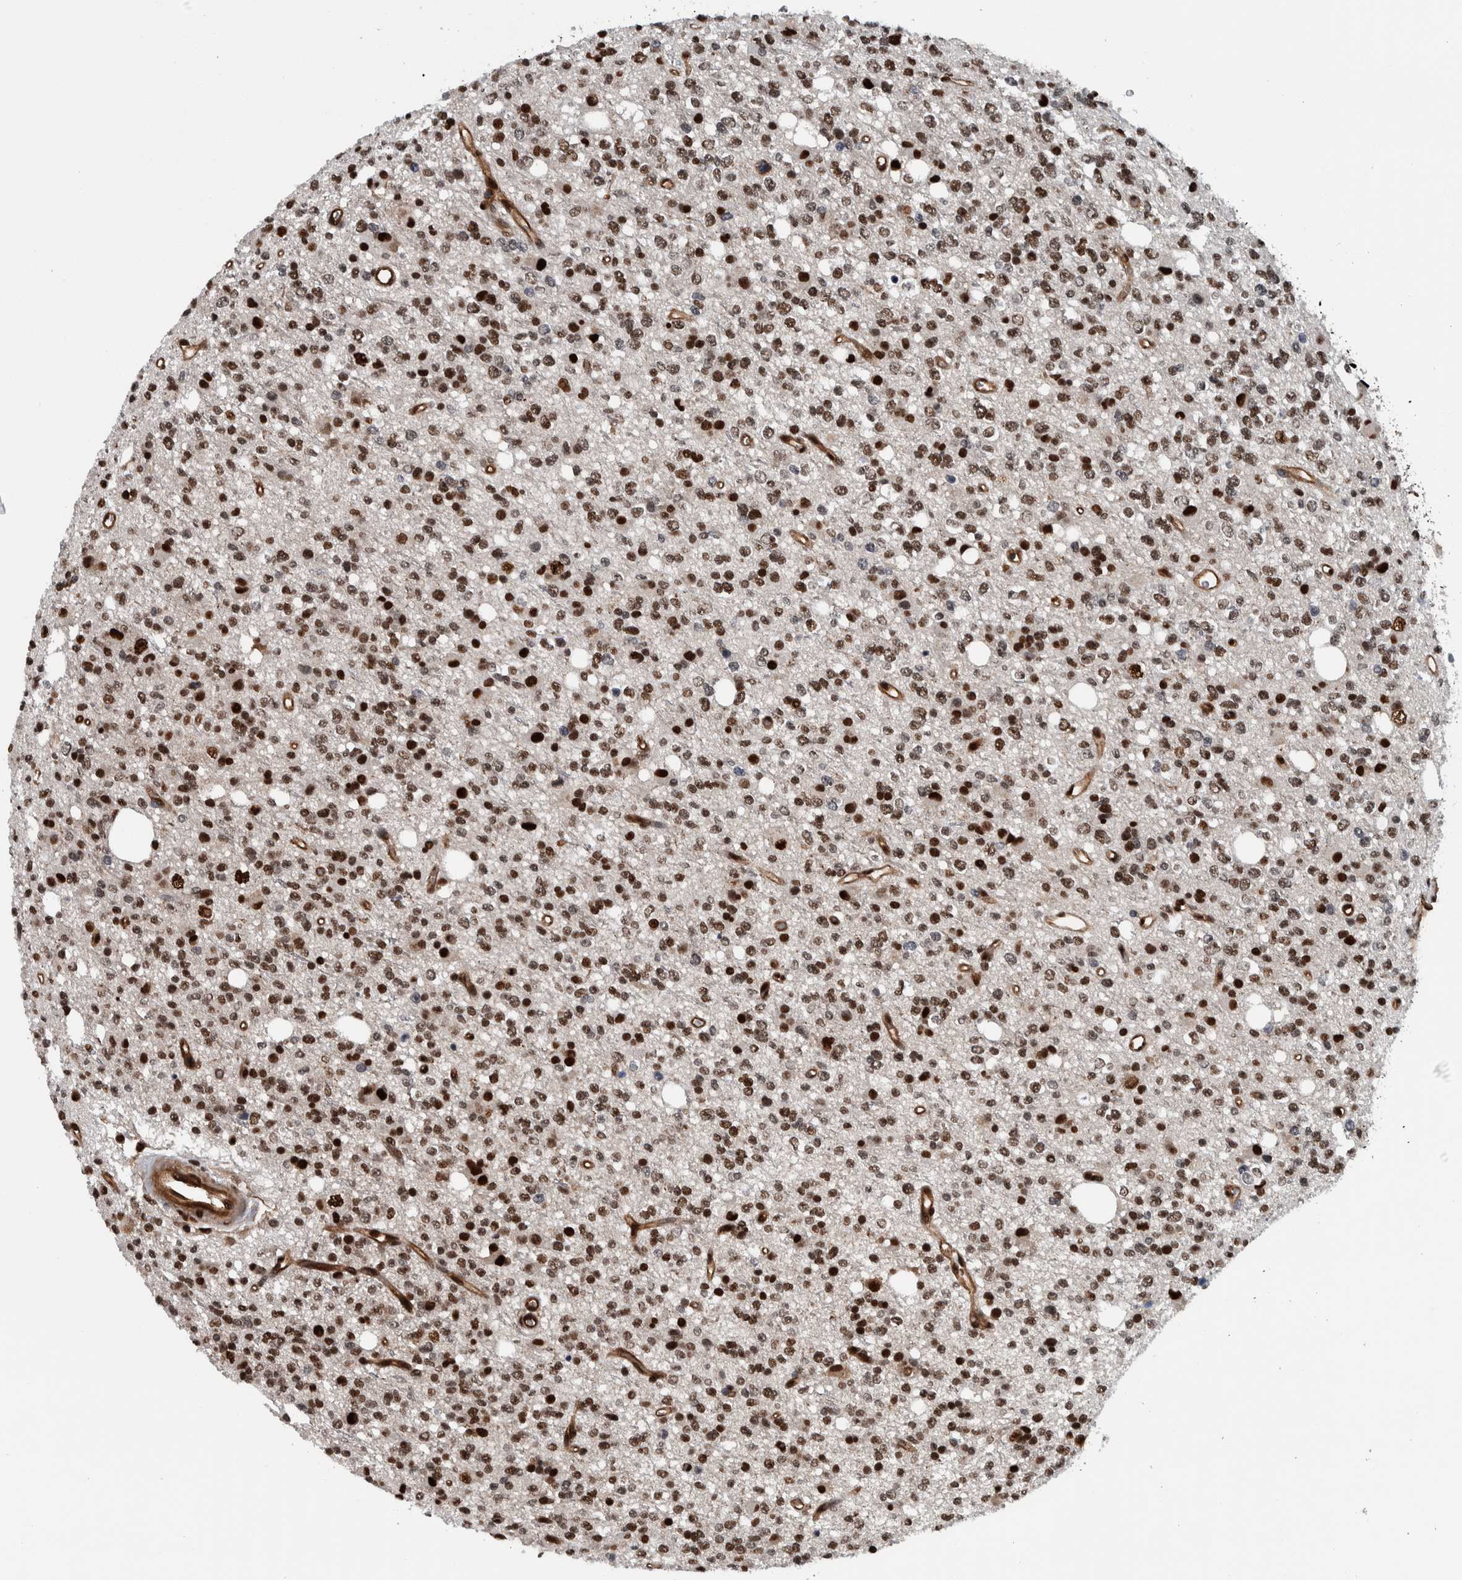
{"staining": {"intensity": "strong", "quantity": ">75%", "location": "nuclear"}, "tissue": "glioma", "cell_type": "Tumor cells", "image_type": "cancer", "snomed": [{"axis": "morphology", "description": "Glioma, malignant, High grade"}, {"axis": "topography", "description": "Brain"}], "caption": "Tumor cells display strong nuclear positivity in approximately >75% of cells in glioma. (Stains: DAB (3,3'-diaminobenzidine) in brown, nuclei in blue, Microscopy: brightfield microscopy at high magnification).", "gene": "FAM135B", "patient": {"sex": "female", "age": 62}}